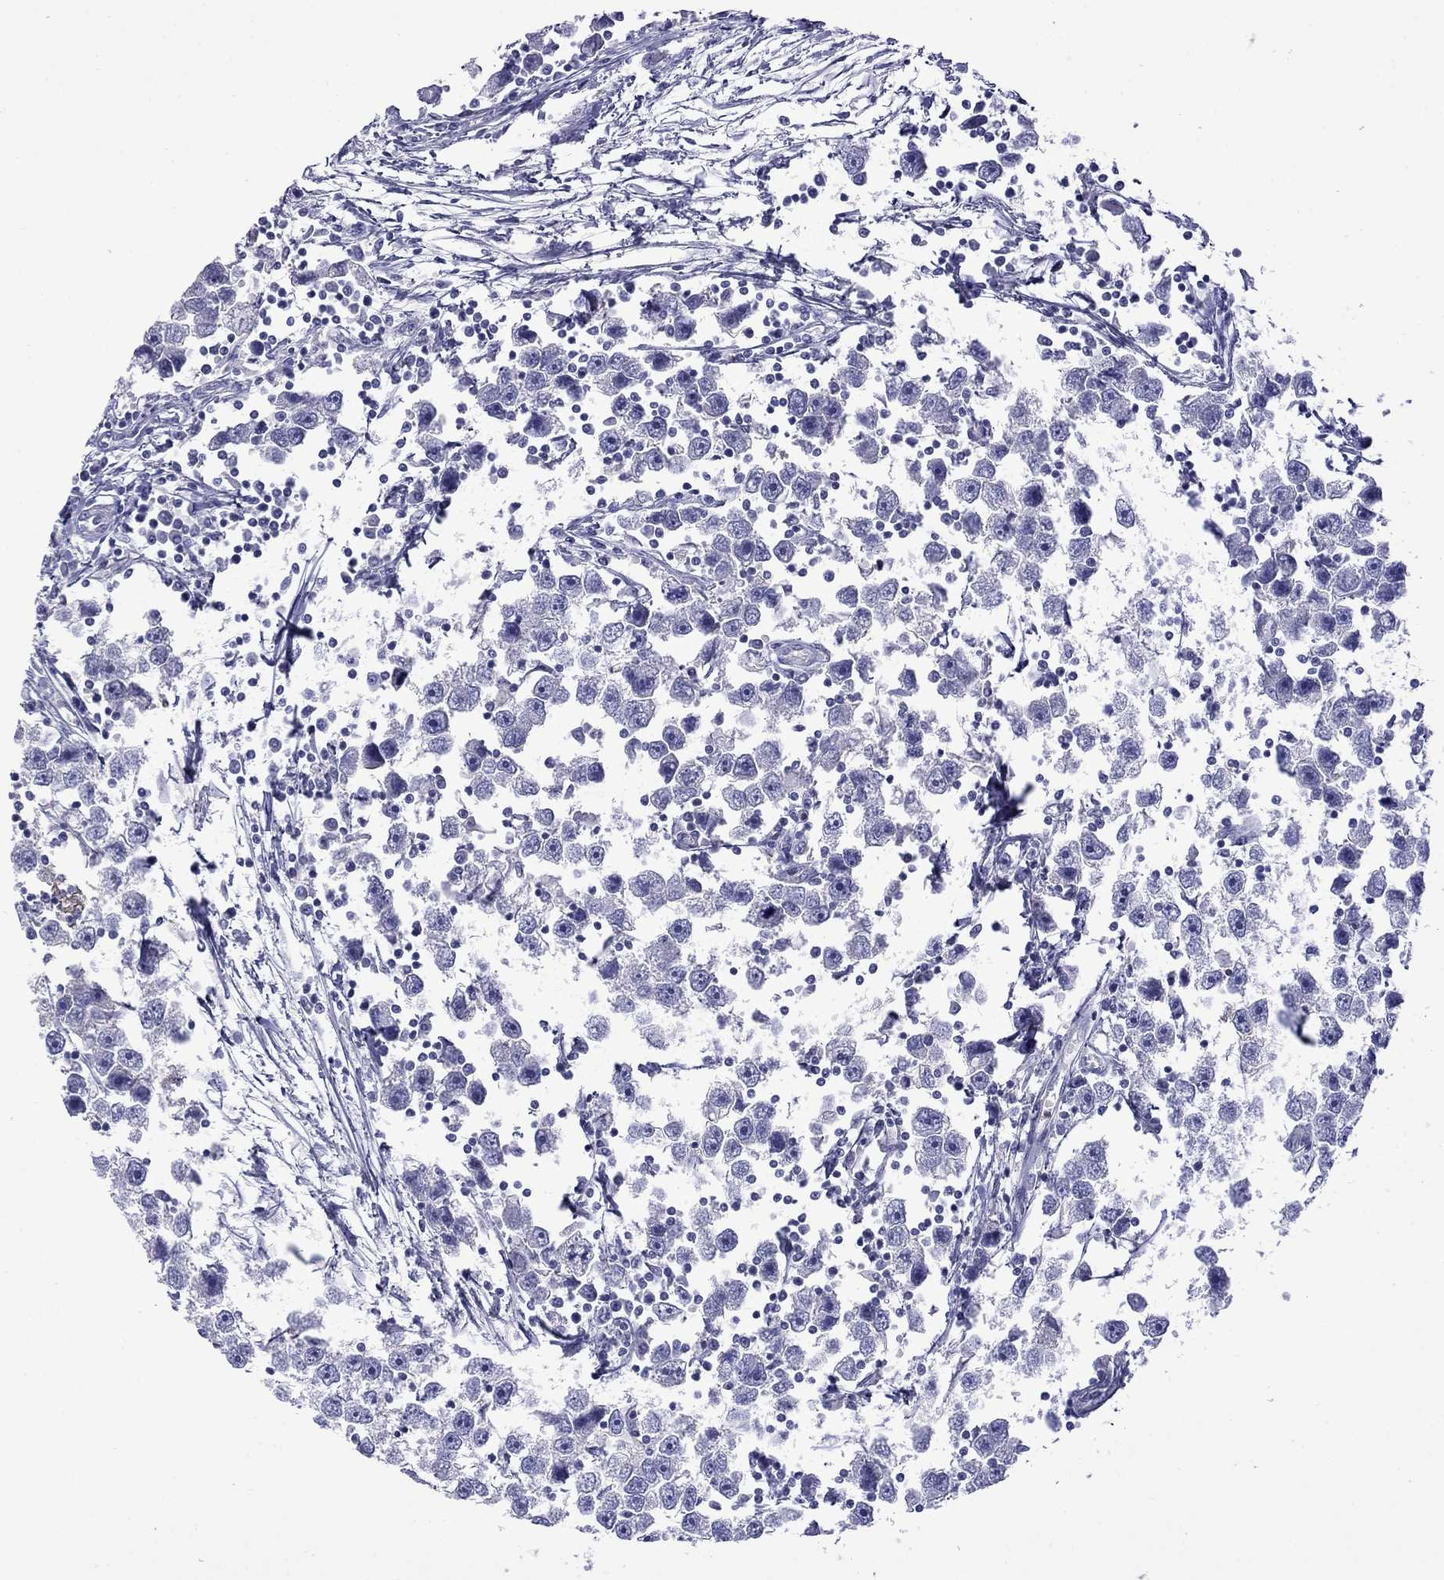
{"staining": {"intensity": "negative", "quantity": "none", "location": "none"}, "tissue": "testis cancer", "cell_type": "Tumor cells", "image_type": "cancer", "snomed": [{"axis": "morphology", "description": "Seminoma, NOS"}, {"axis": "topography", "description": "Testis"}], "caption": "This is a histopathology image of immunohistochemistry staining of testis seminoma, which shows no expression in tumor cells.", "gene": "STAR", "patient": {"sex": "male", "age": 30}}